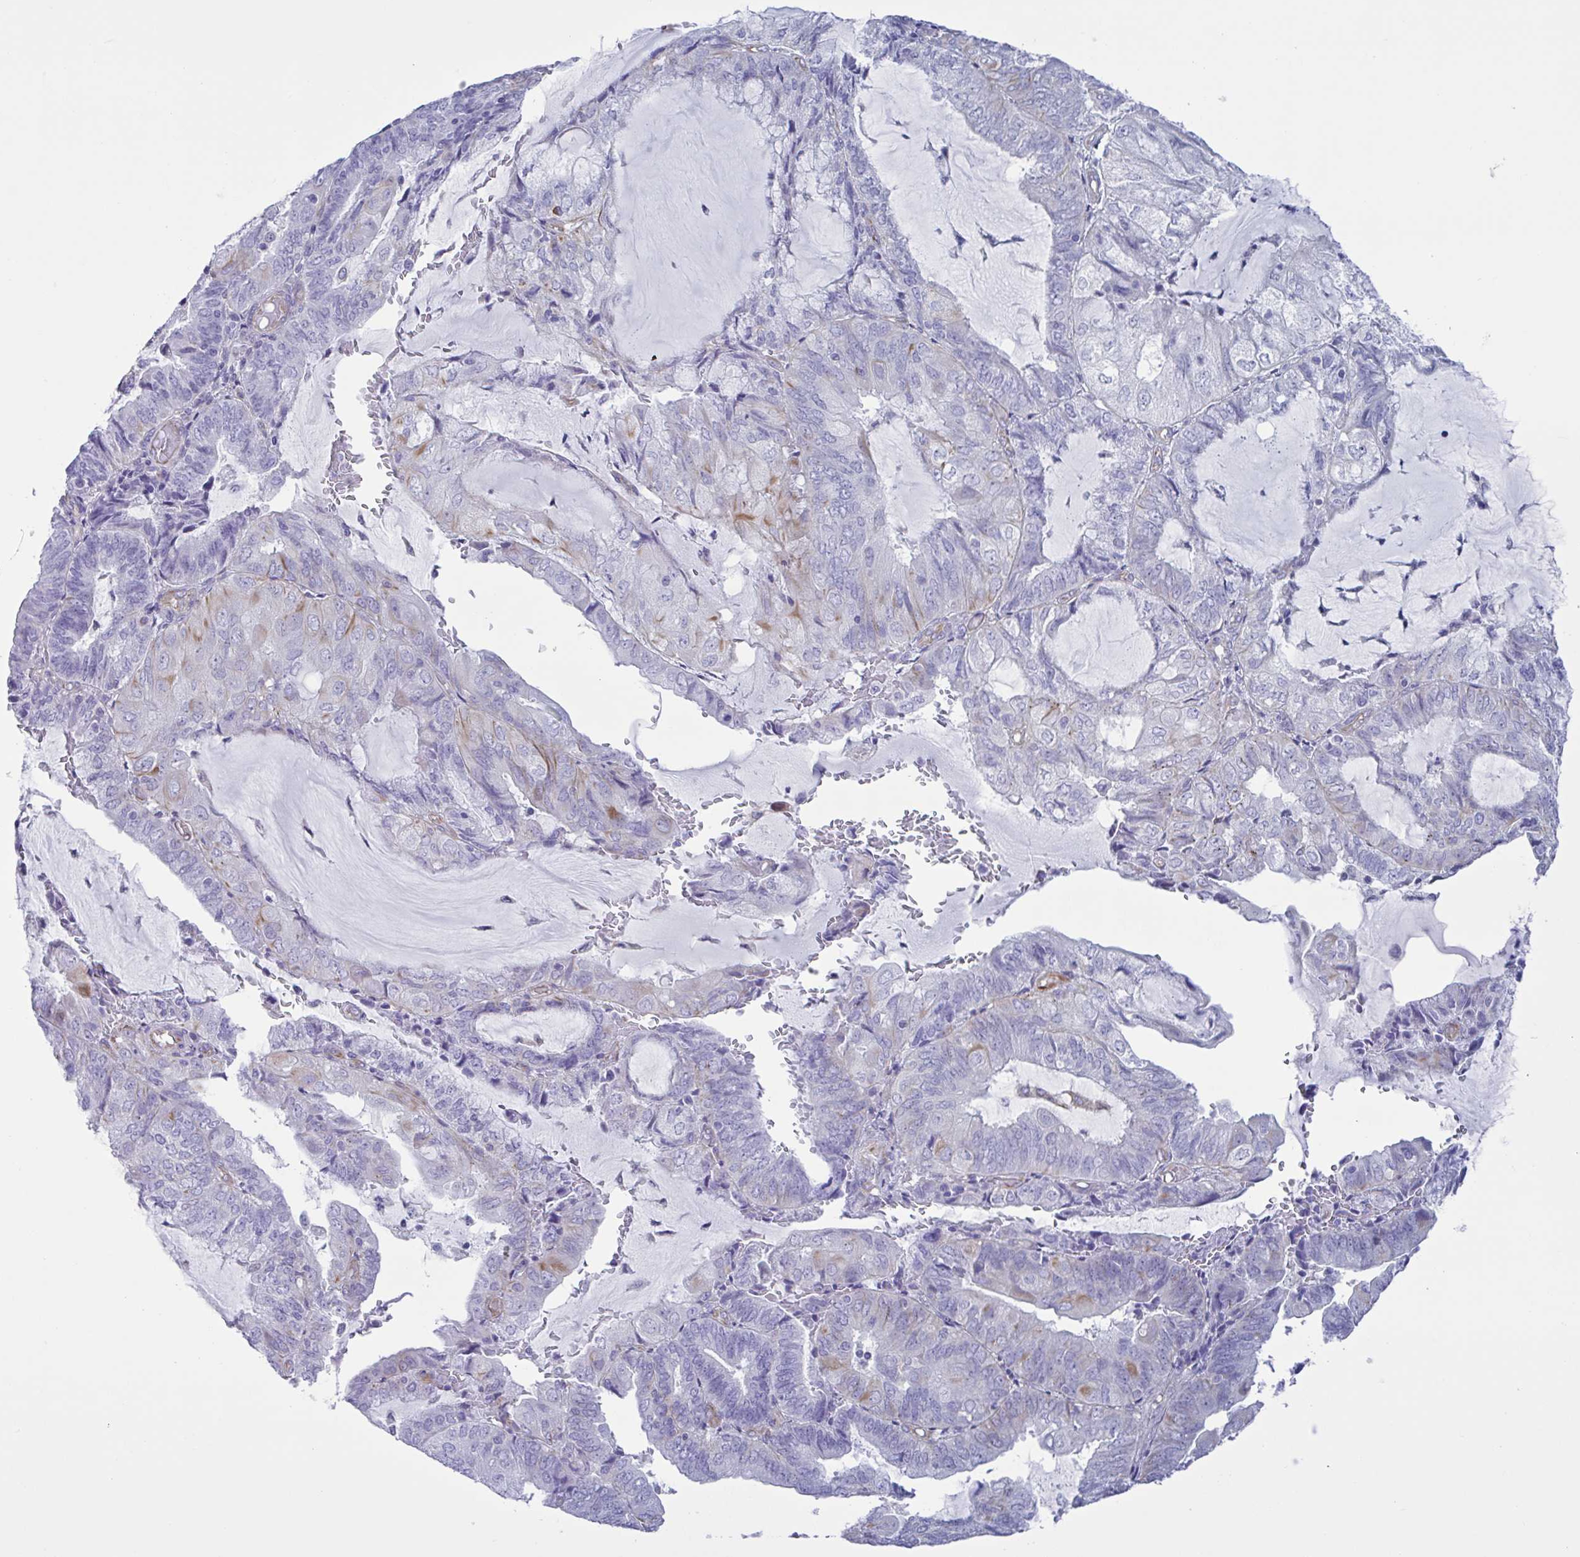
{"staining": {"intensity": "weak", "quantity": "<25%", "location": "cytoplasmic/membranous"}, "tissue": "endometrial cancer", "cell_type": "Tumor cells", "image_type": "cancer", "snomed": [{"axis": "morphology", "description": "Adenocarcinoma, NOS"}, {"axis": "topography", "description": "Endometrium"}], "caption": "Image shows no significant protein positivity in tumor cells of endometrial adenocarcinoma. (DAB (3,3'-diaminobenzidine) immunohistochemistry visualized using brightfield microscopy, high magnification).", "gene": "TMEM86B", "patient": {"sex": "female", "age": 81}}